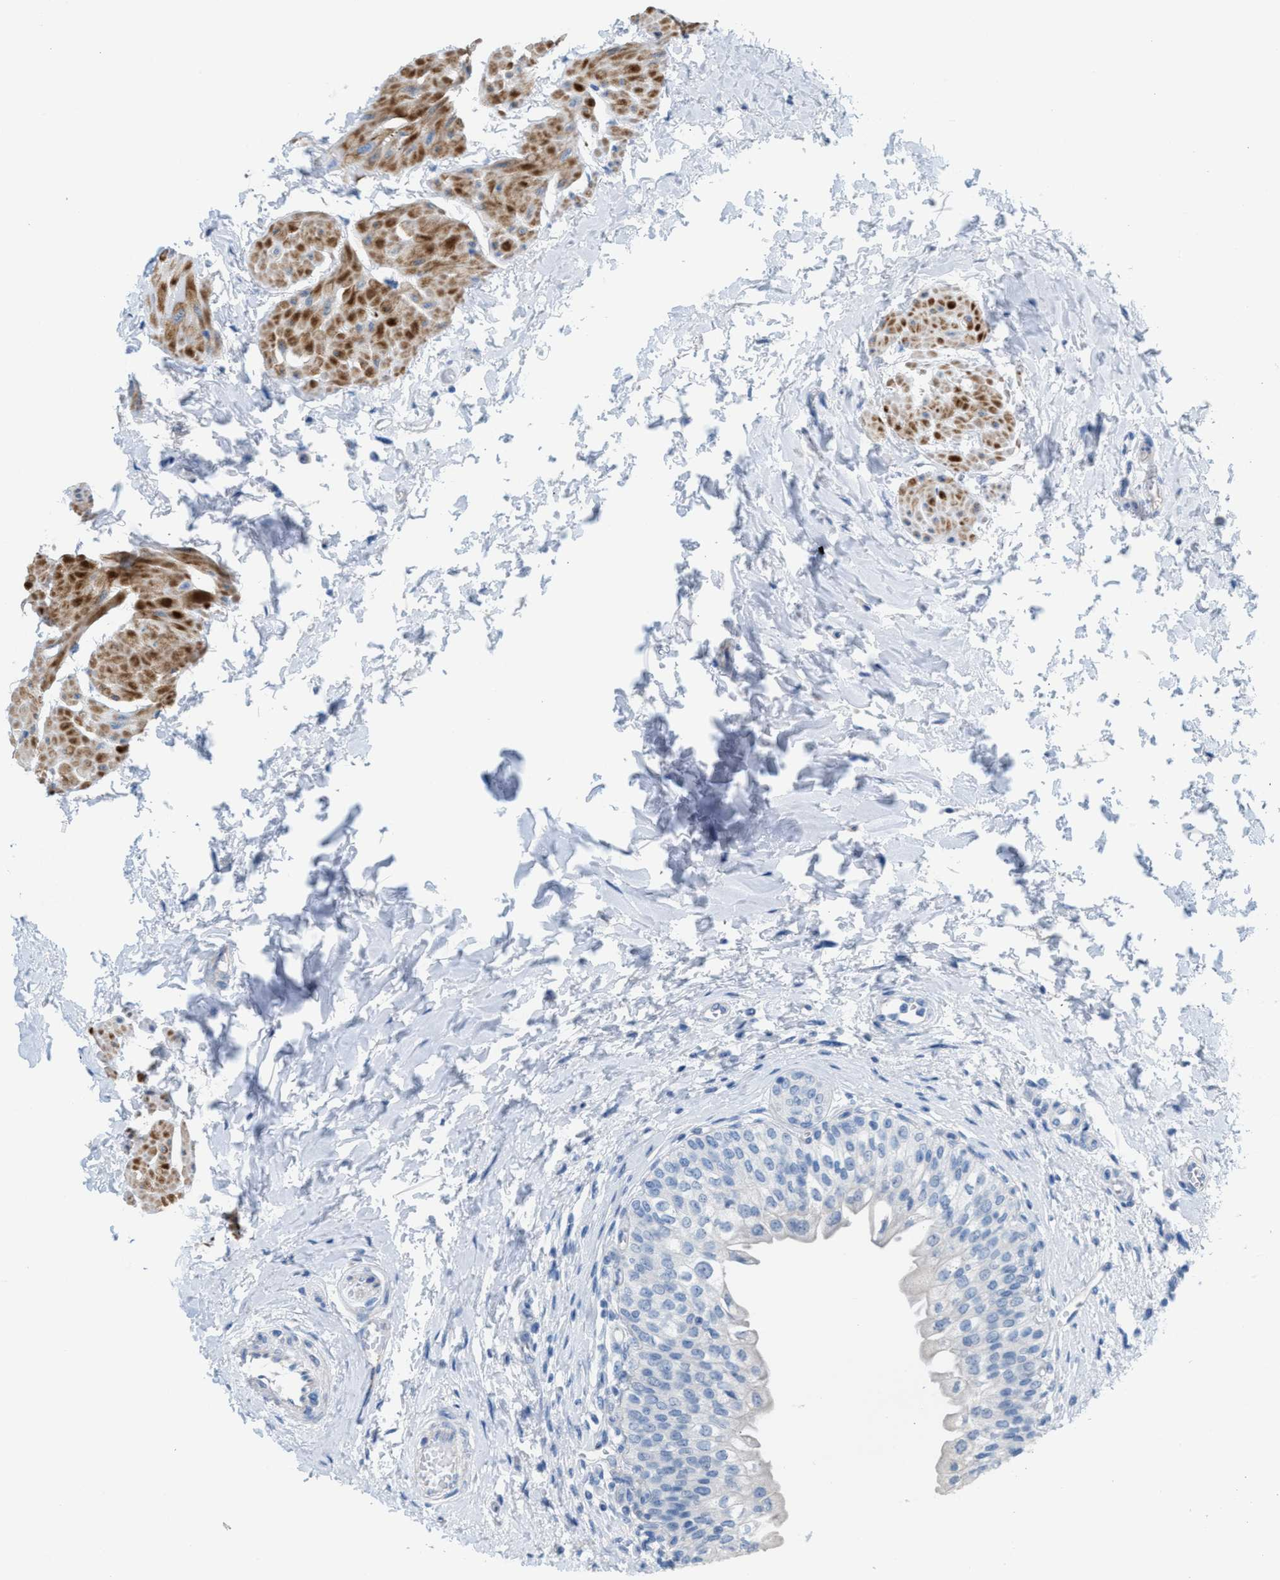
{"staining": {"intensity": "negative", "quantity": "none", "location": "none"}, "tissue": "urinary bladder", "cell_type": "Urothelial cells", "image_type": "normal", "snomed": [{"axis": "morphology", "description": "Normal tissue, NOS"}, {"axis": "topography", "description": "Urinary bladder"}], "caption": "High power microscopy image of an immunohistochemistry (IHC) histopathology image of benign urinary bladder, revealing no significant expression in urothelial cells.", "gene": "MPP3", "patient": {"sex": "male", "age": 55}}